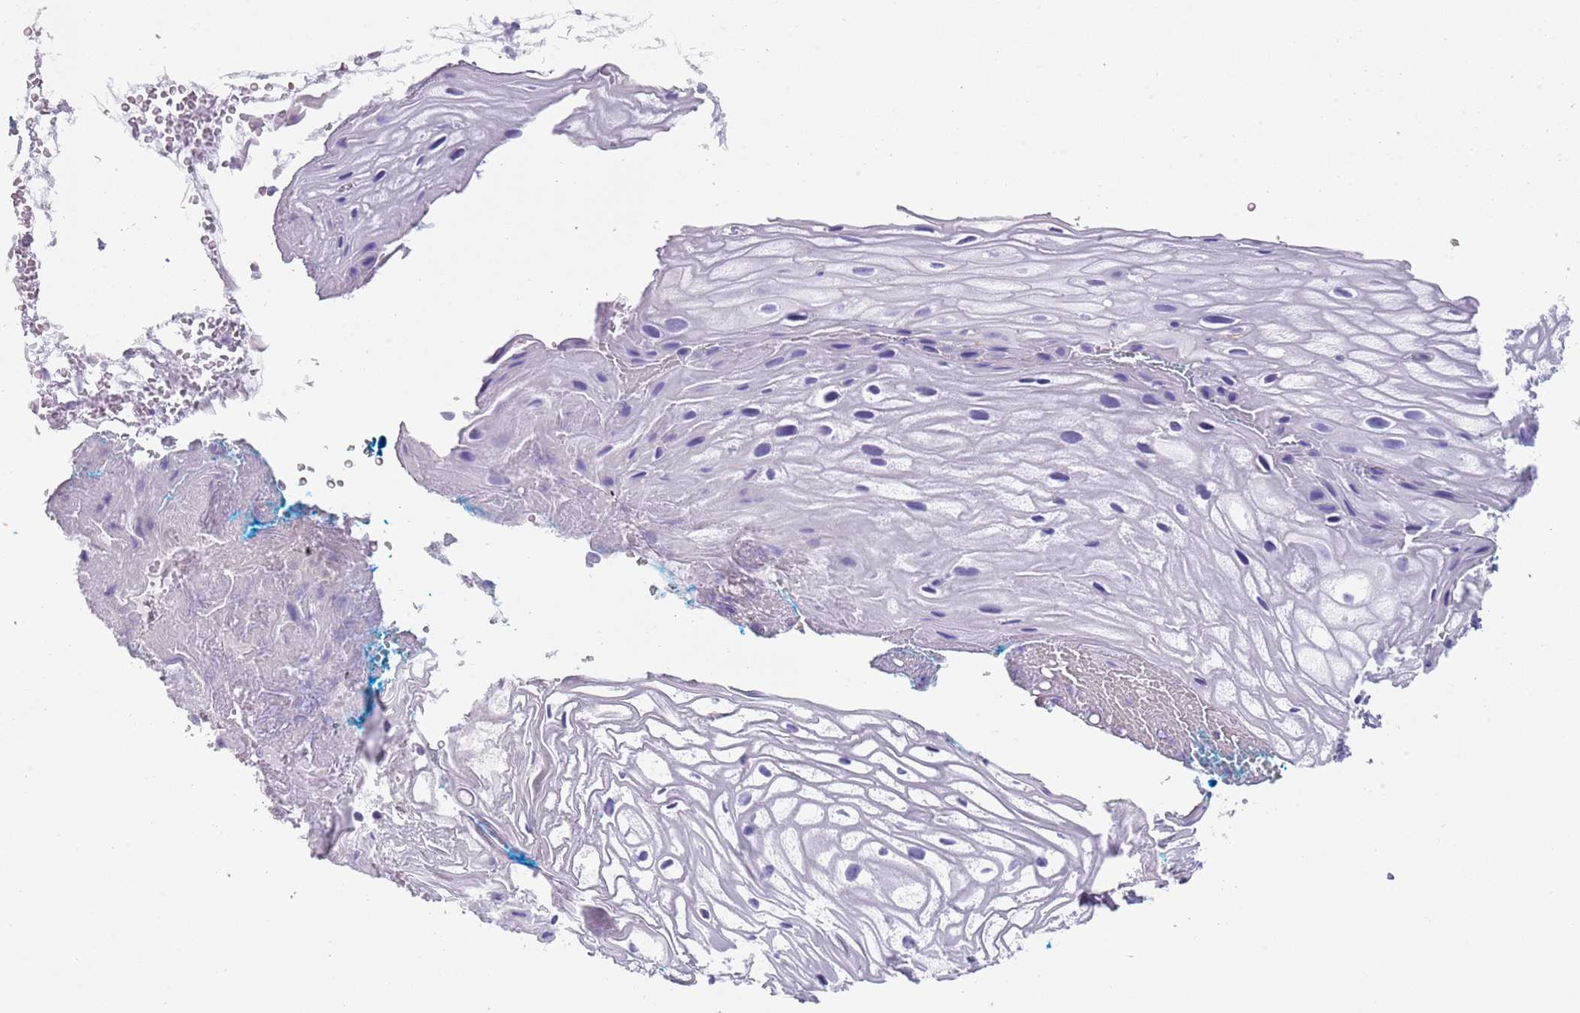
{"staining": {"intensity": "negative", "quantity": "none", "location": "none"}, "tissue": "vagina", "cell_type": "Squamous epithelial cells", "image_type": "normal", "snomed": [{"axis": "morphology", "description": "Normal tissue, NOS"}, {"axis": "morphology", "description": "Adenocarcinoma, NOS"}, {"axis": "topography", "description": "Rectum"}, {"axis": "topography", "description": "Vagina"}], "caption": "Immunohistochemistry (IHC) histopathology image of normal vagina: human vagina stained with DAB reveals no significant protein positivity in squamous epithelial cells. Brightfield microscopy of immunohistochemistry (IHC) stained with DAB (3,3'-diaminobenzidine) (brown) and hematoxylin (blue), captured at high magnification.", "gene": "ENSG00000271254", "patient": {"sex": "female", "age": 71}}